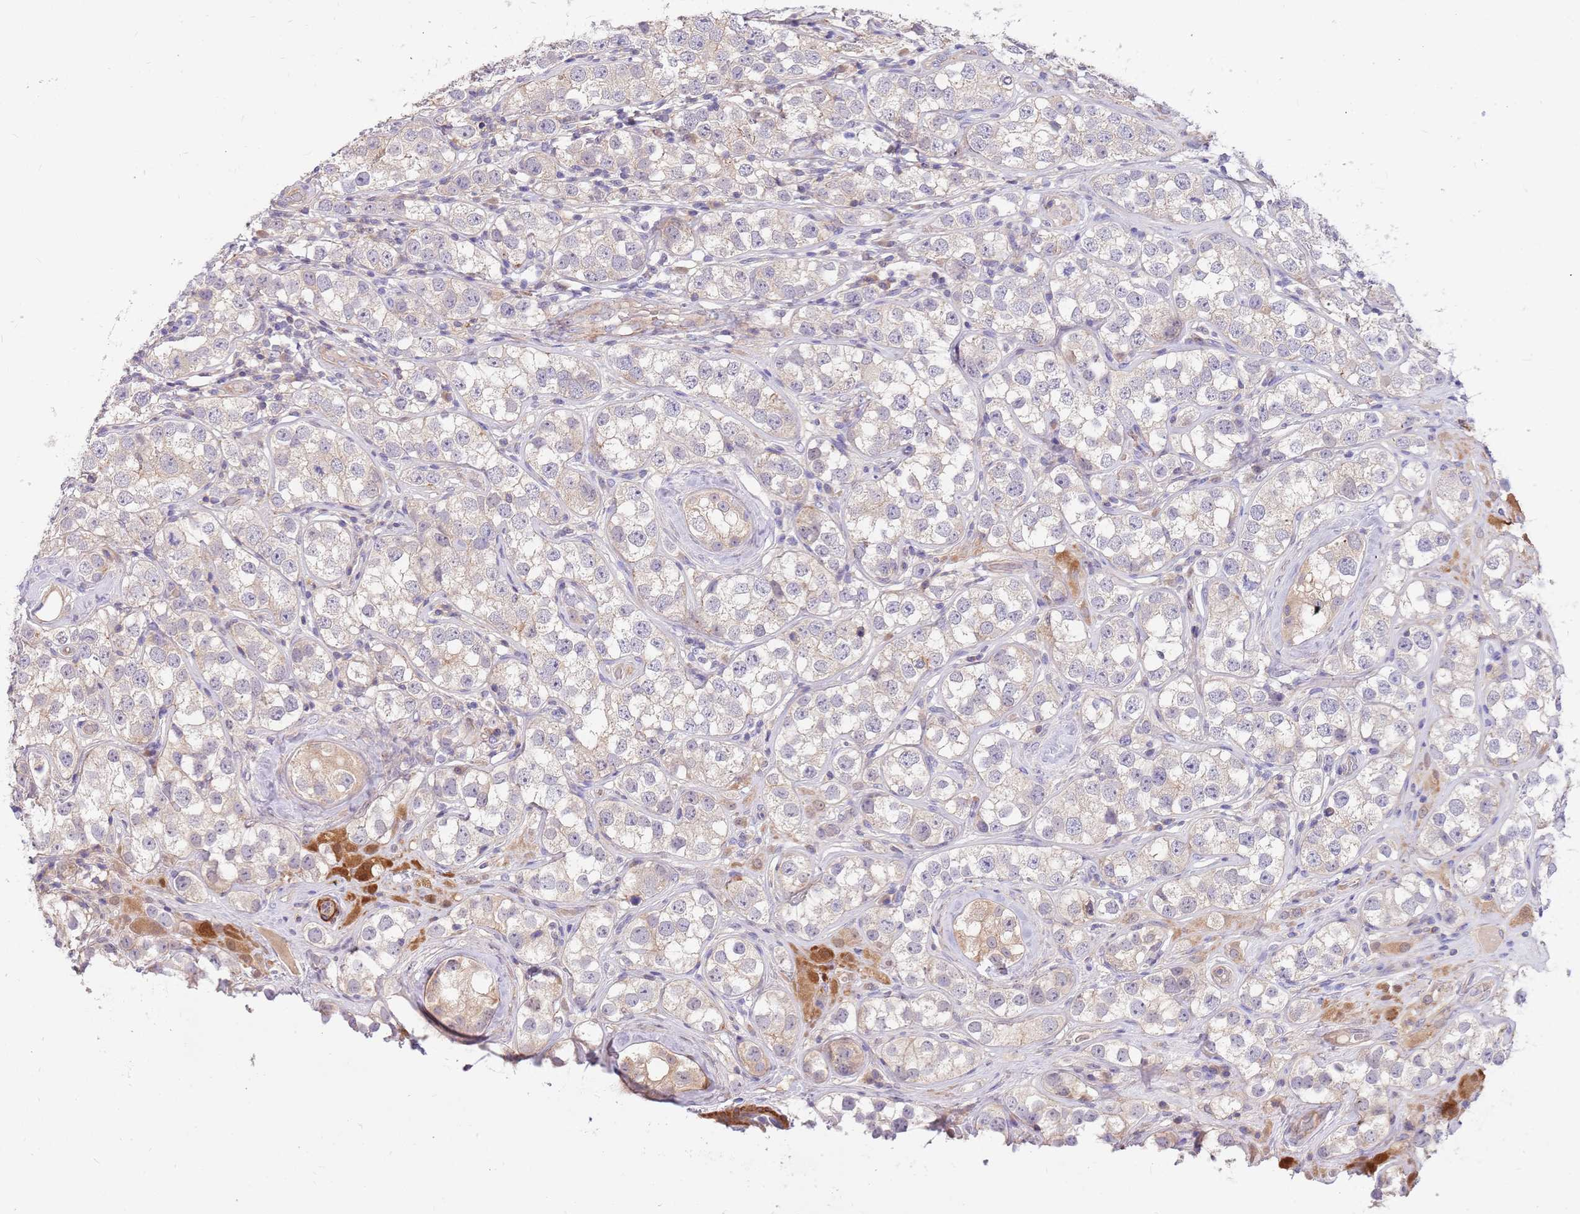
{"staining": {"intensity": "weak", "quantity": "<25%", "location": "cytoplasmic/membranous"}, "tissue": "testis cancer", "cell_type": "Tumor cells", "image_type": "cancer", "snomed": [{"axis": "morphology", "description": "Seminoma, NOS"}, {"axis": "topography", "description": "Testis"}], "caption": "Image shows no protein positivity in tumor cells of seminoma (testis) tissue.", "gene": "MVD", "patient": {"sex": "male", "age": 28}}